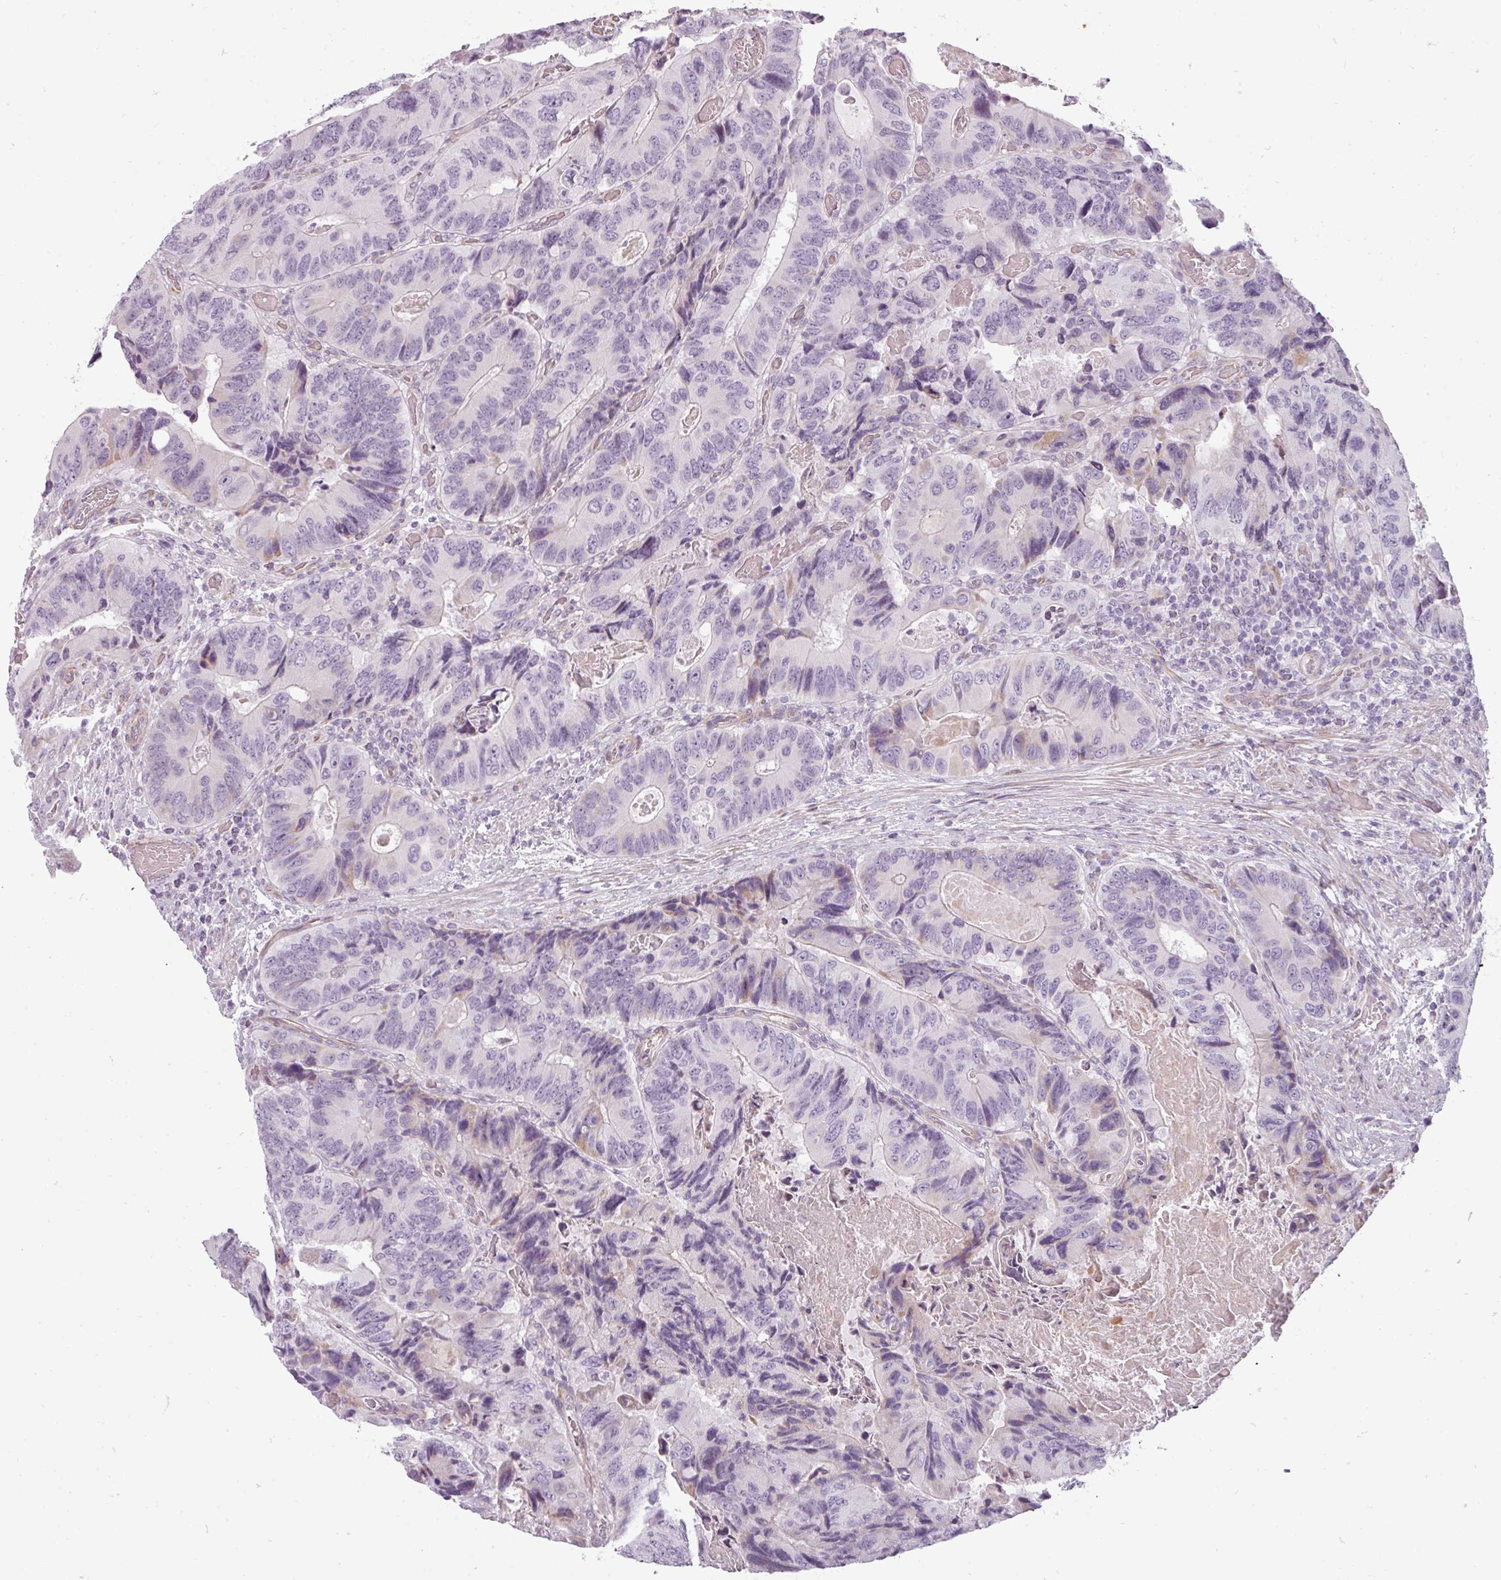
{"staining": {"intensity": "negative", "quantity": "none", "location": "none"}, "tissue": "colorectal cancer", "cell_type": "Tumor cells", "image_type": "cancer", "snomed": [{"axis": "morphology", "description": "Adenocarcinoma, NOS"}, {"axis": "topography", "description": "Colon"}], "caption": "Histopathology image shows no protein expression in tumor cells of colorectal adenocarcinoma tissue.", "gene": "CHRDL1", "patient": {"sex": "male", "age": 84}}